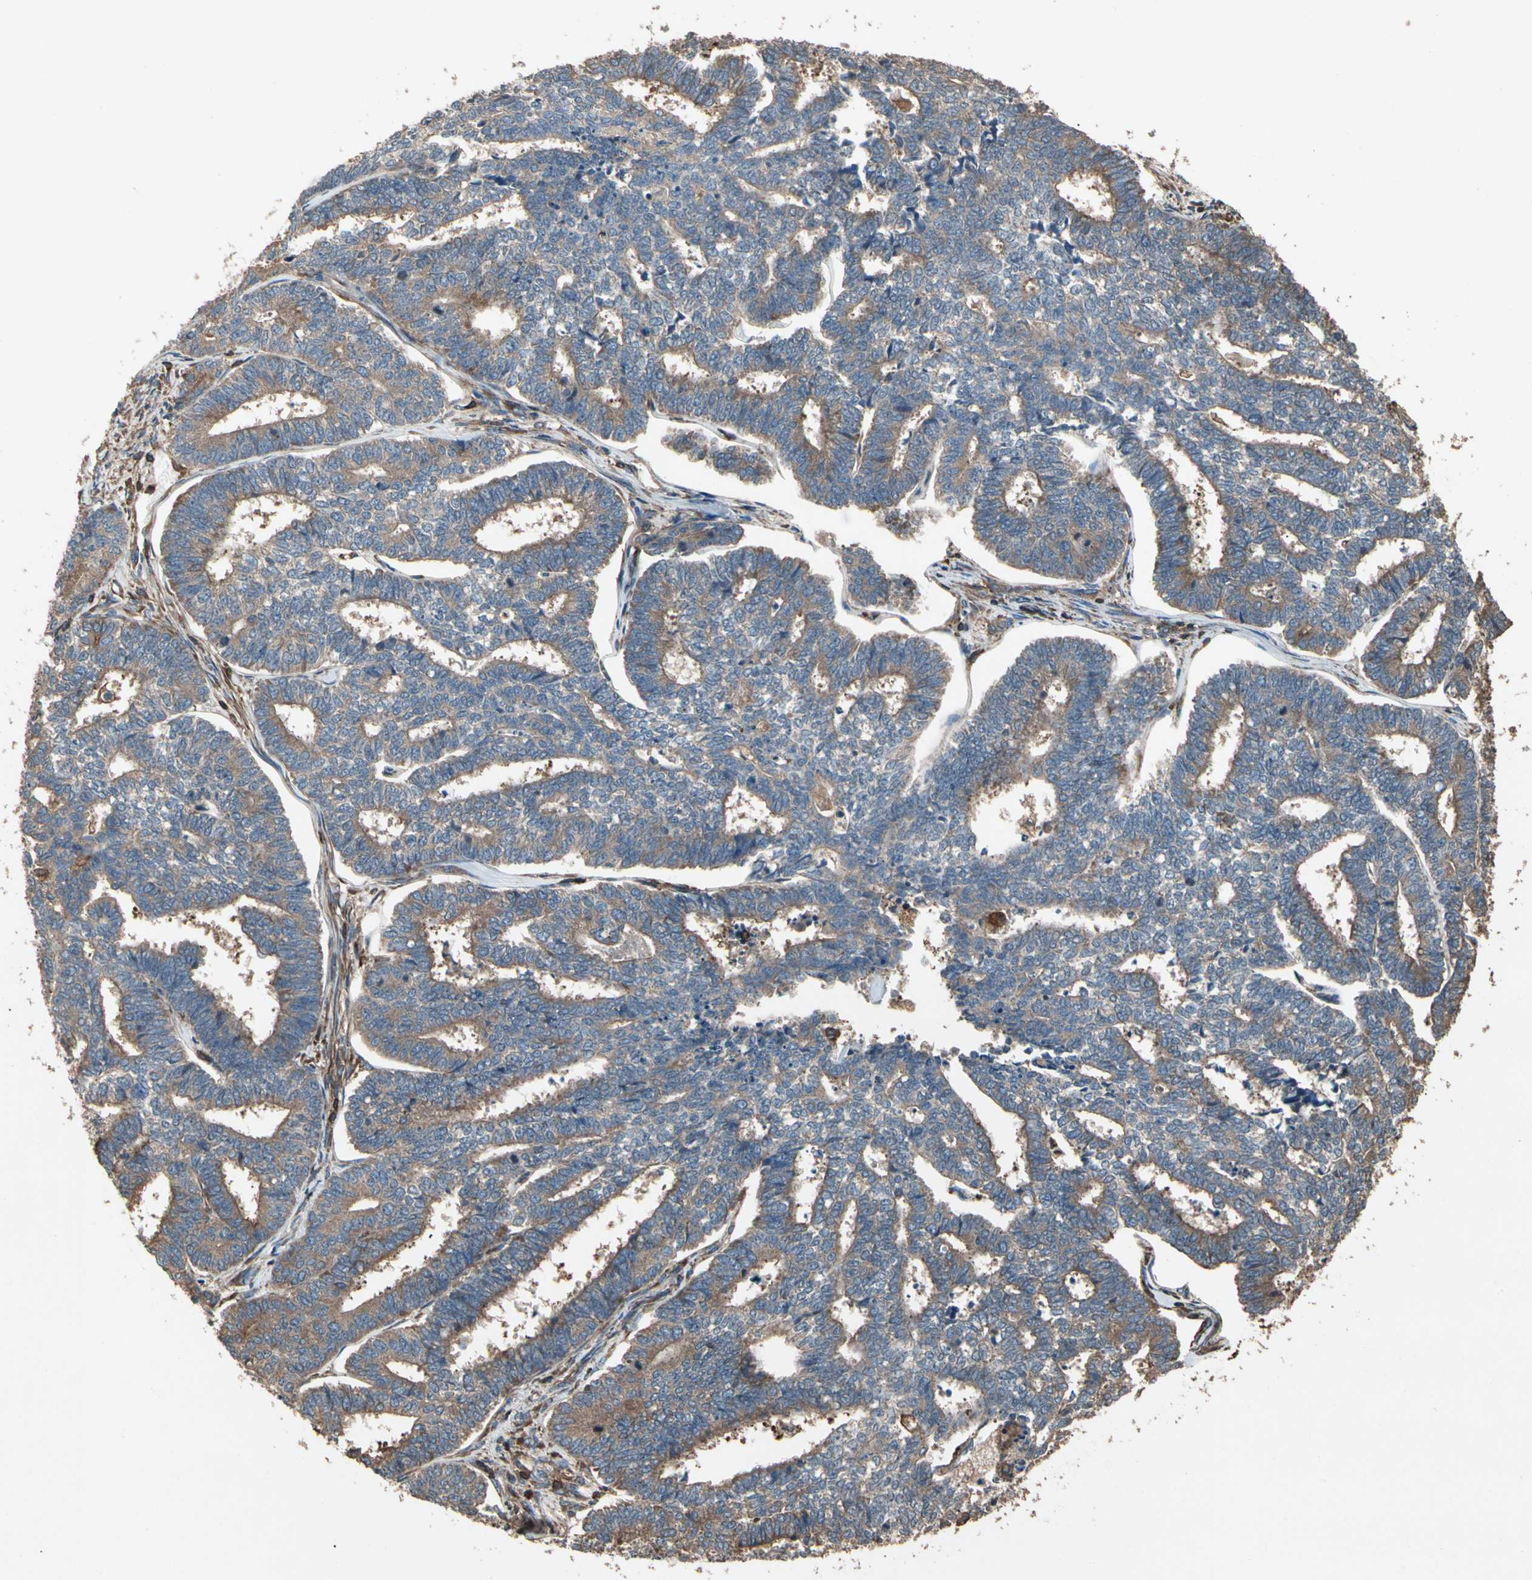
{"staining": {"intensity": "moderate", "quantity": "25%-75%", "location": "cytoplasmic/membranous"}, "tissue": "endometrial cancer", "cell_type": "Tumor cells", "image_type": "cancer", "snomed": [{"axis": "morphology", "description": "Adenocarcinoma, NOS"}, {"axis": "topography", "description": "Endometrium"}], "caption": "Immunohistochemical staining of endometrial cancer (adenocarcinoma) shows medium levels of moderate cytoplasmic/membranous protein staining in about 25%-75% of tumor cells. (Stains: DAB (3,3'-diaminobenzidine) in brown, nuclei in blue, Microscopy: brightfield microscopy at high magnification).", "gene": "AGBL2", "patient": {"sex": "female", "age": 70}}